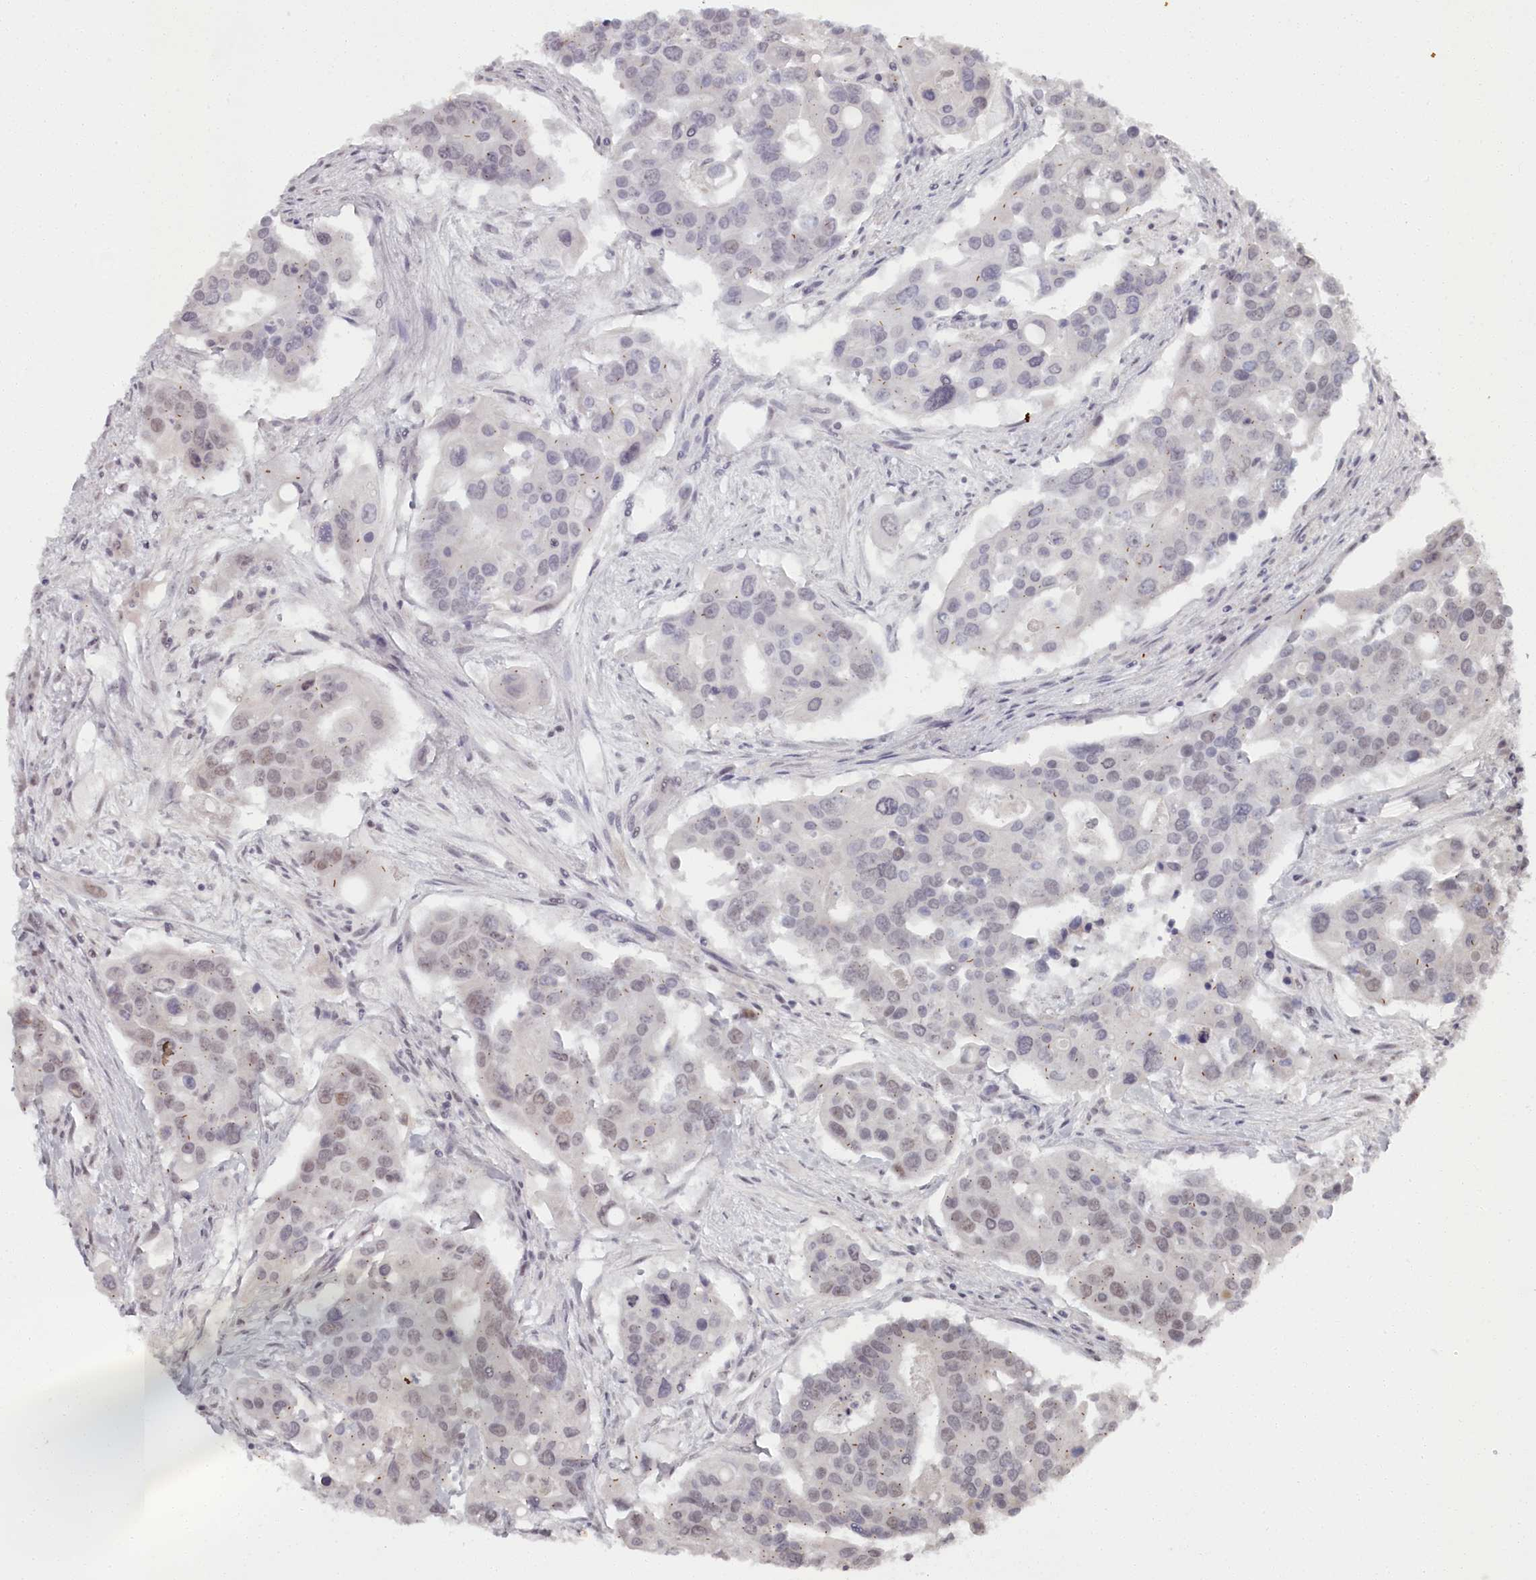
{"staining": {"intensity": "weak", "quantity": "<25%", "location": "nuclear"}, "tissue": "colorectal cancer", "cell_type": "Tumor cells", "image_type": "cancer", "snomed": [{"axis": "morphology", "description": "Adenocarcinoma, NOS"}, {"axis": "topography", "description": "Colon"}], "caption": "IHC of colorectal cancer reveals no positivity in tumor cells.", "gene": "EXOSC1", "patient": {"sex": "male", "age": 77}}